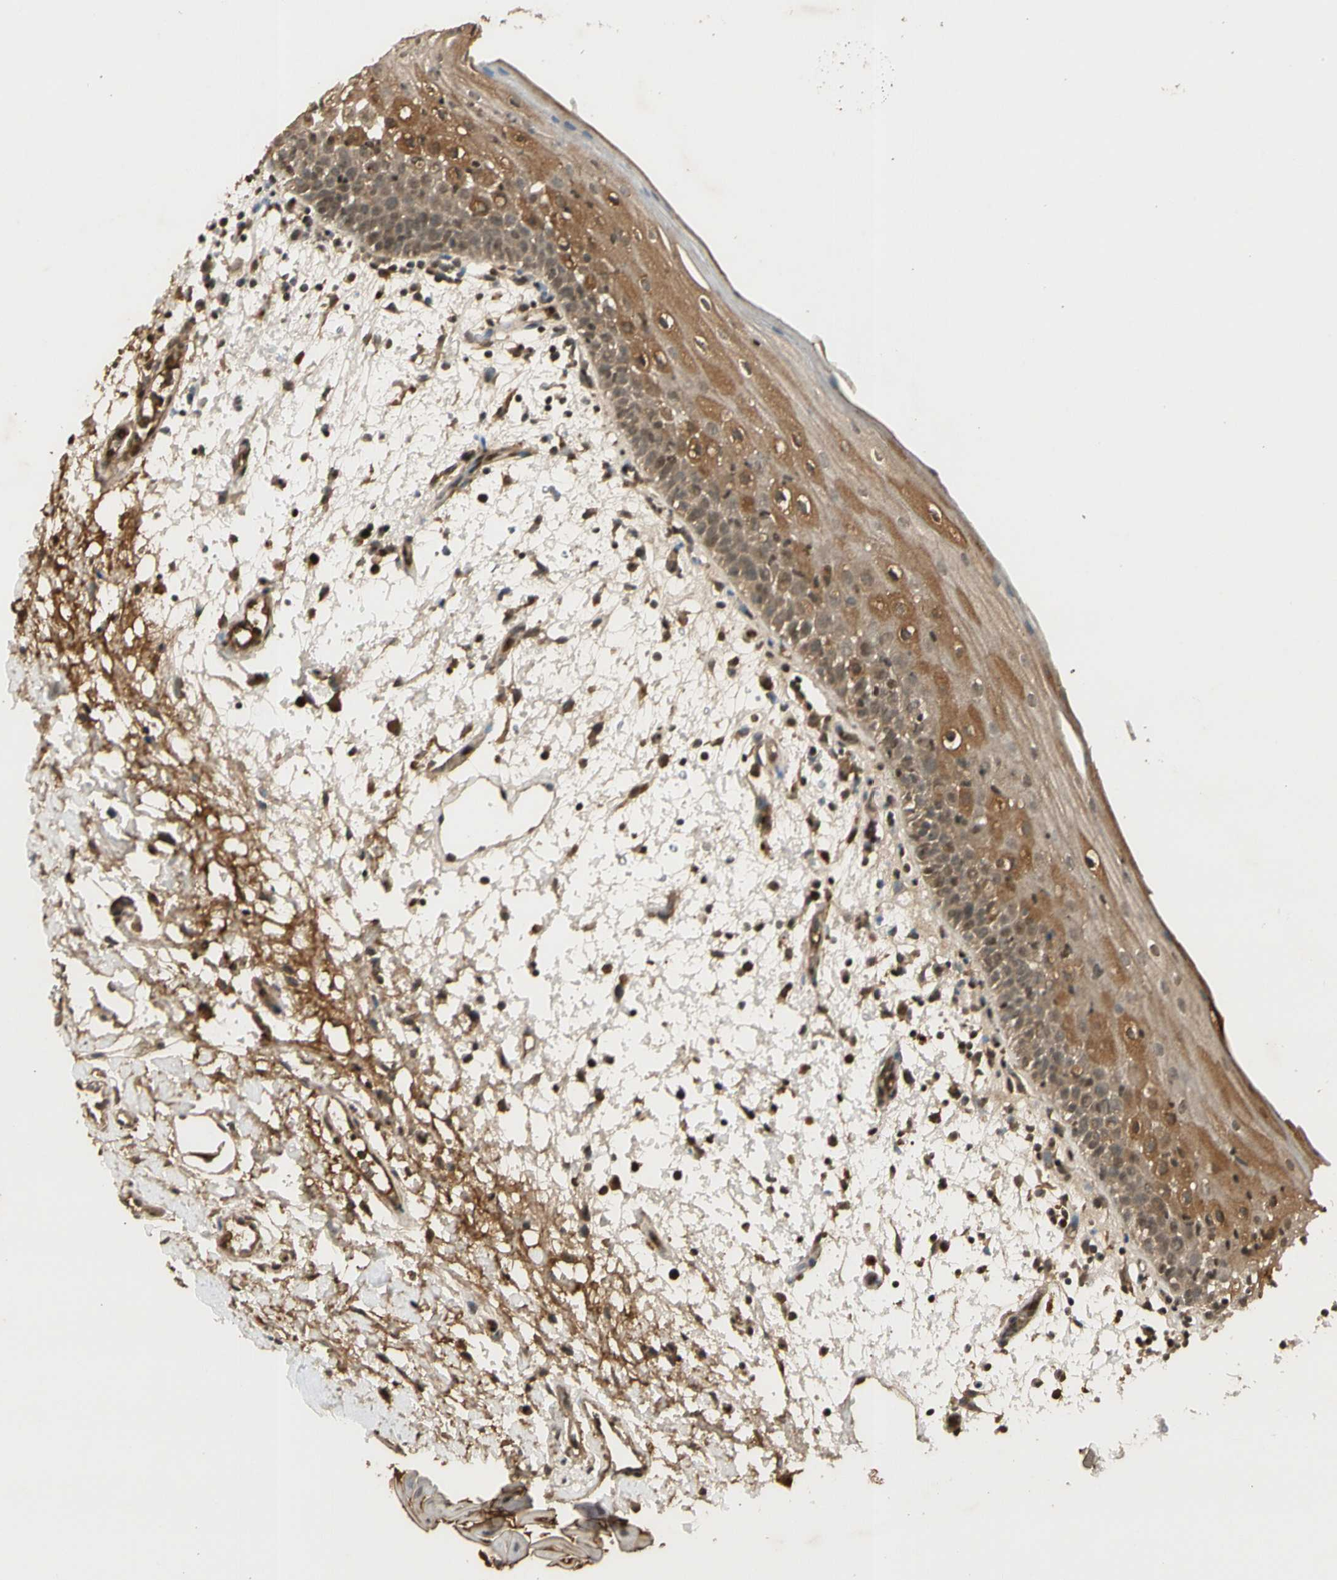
{"staining": {"intensity": "moderate", "quantity": "25%-75%", "location": "cytoplasmic/membranous,nuclear"}, "tissue": "oral mucosa", "cell_type": "Squamous epithelial cells", "image_type": "normal", "snomed": [{"axis": "morphology", "description": "Normal tissue, NOS"}, {"axis": "morphology", "description": "Squamous cell carcinoma, NOS"}, {"axis": "topography", "description": "Skeletal muscle"}, {"axis": "topography", "description": "Oral tissue"}], "caption": "The histopathology image reveals staining of normal oral mucosa, revealing moderate cytoplasmic/membranous,nuclear protein staining (brown color) within squamous epithelial cells.", "gene": "GMEB2", "patient": {"sex": "male", "age": 71}}